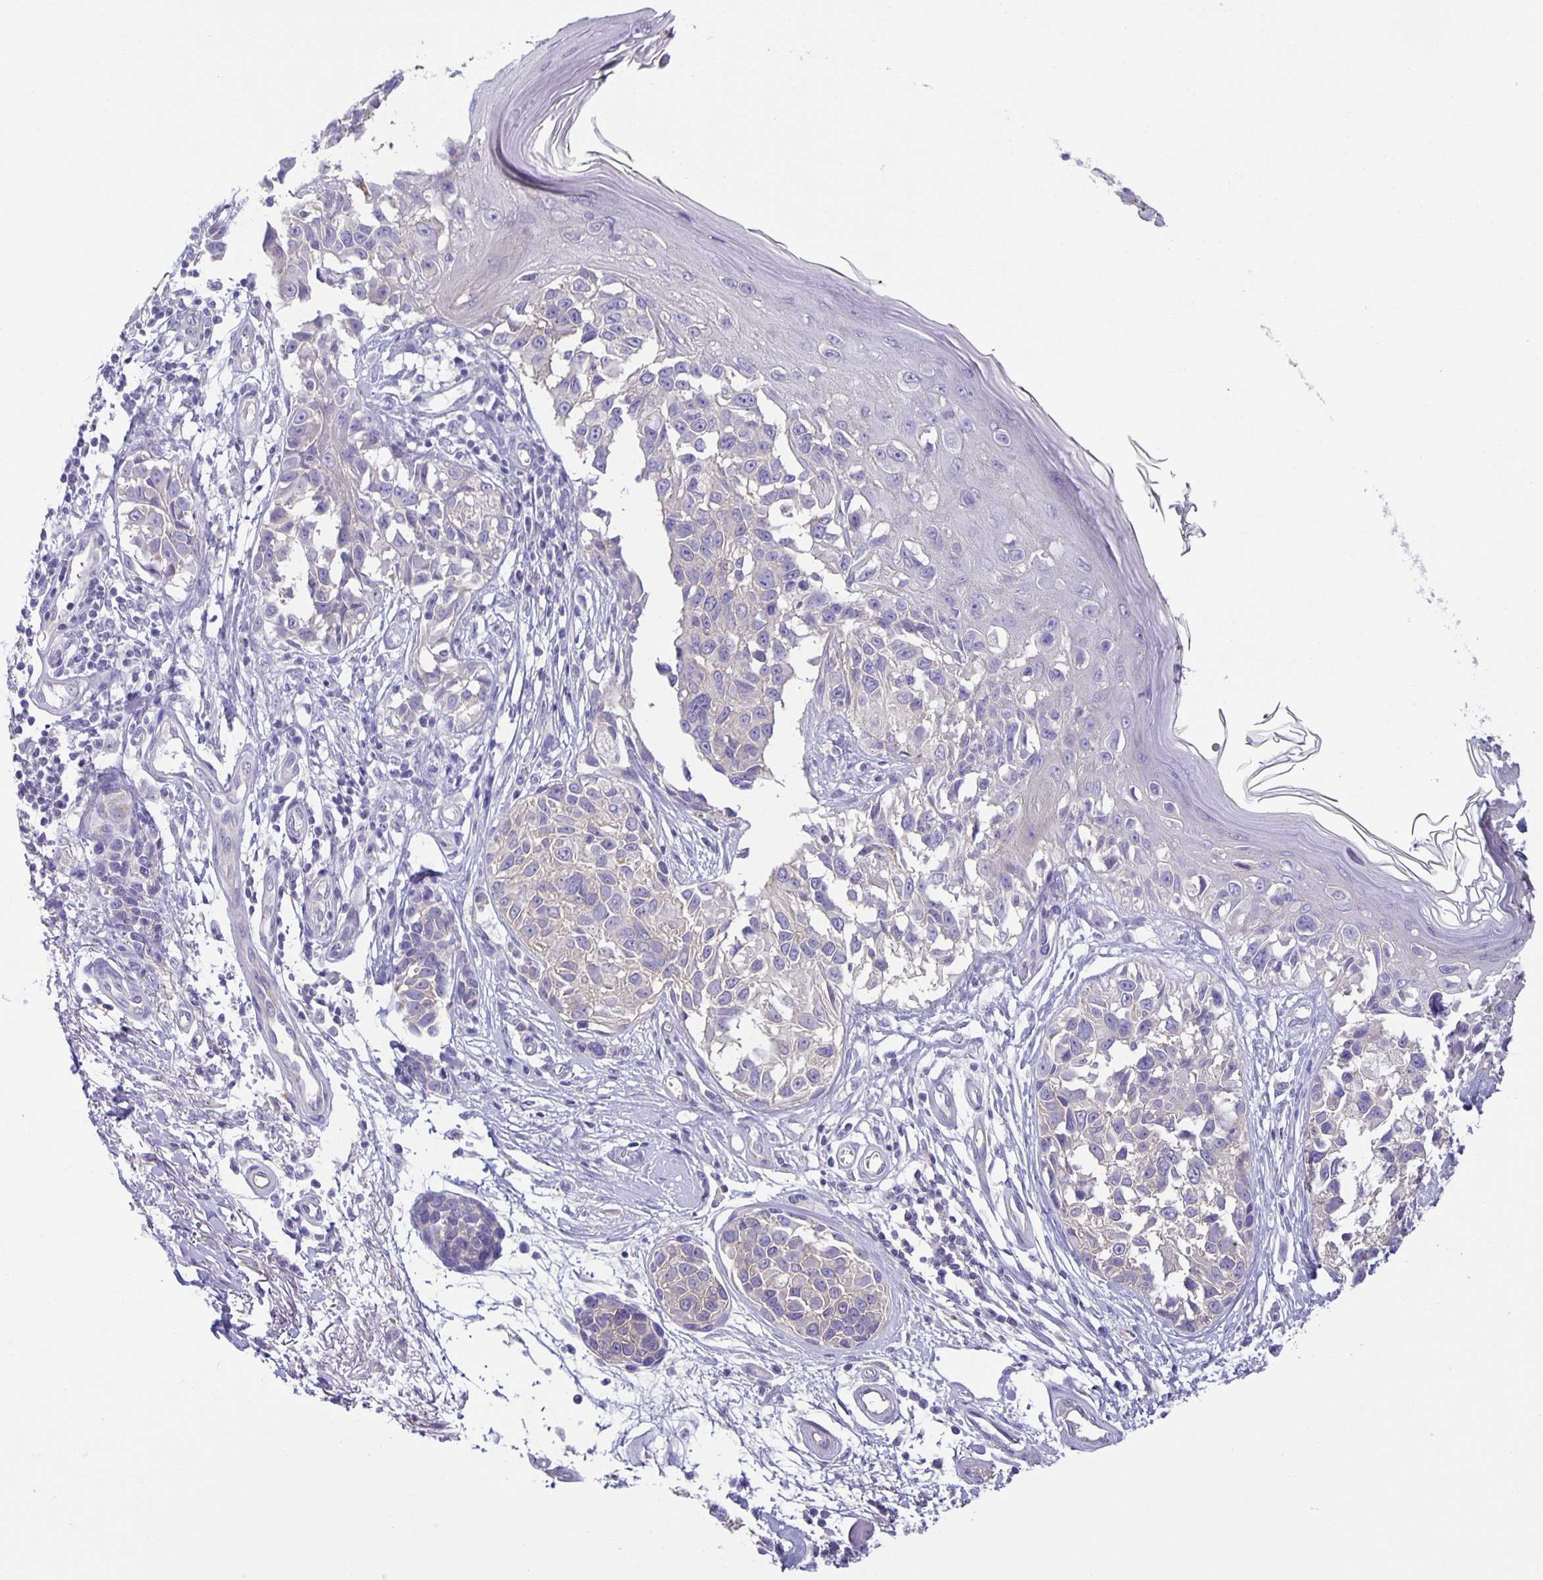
{"staining": {"intensity": "weak", "quantity": "<25%", "location": "cytoplasmic/membranous"}, "tissue": "melanoma", "cell_type": "Tumor cells", "image_type": "cancer", "snomed": [{"axis": "morphology", "description": "Malignant melanoma, NOS"}, {"axis": "topography", "description": "Skin"}], "caption": "High power microscopy histopathology image of an IHC micrograph of melanoma, revealing no significant positivity in tumor cells.", "gene": "PTPN3", "patient": {"sex": "male", "age": 73}}